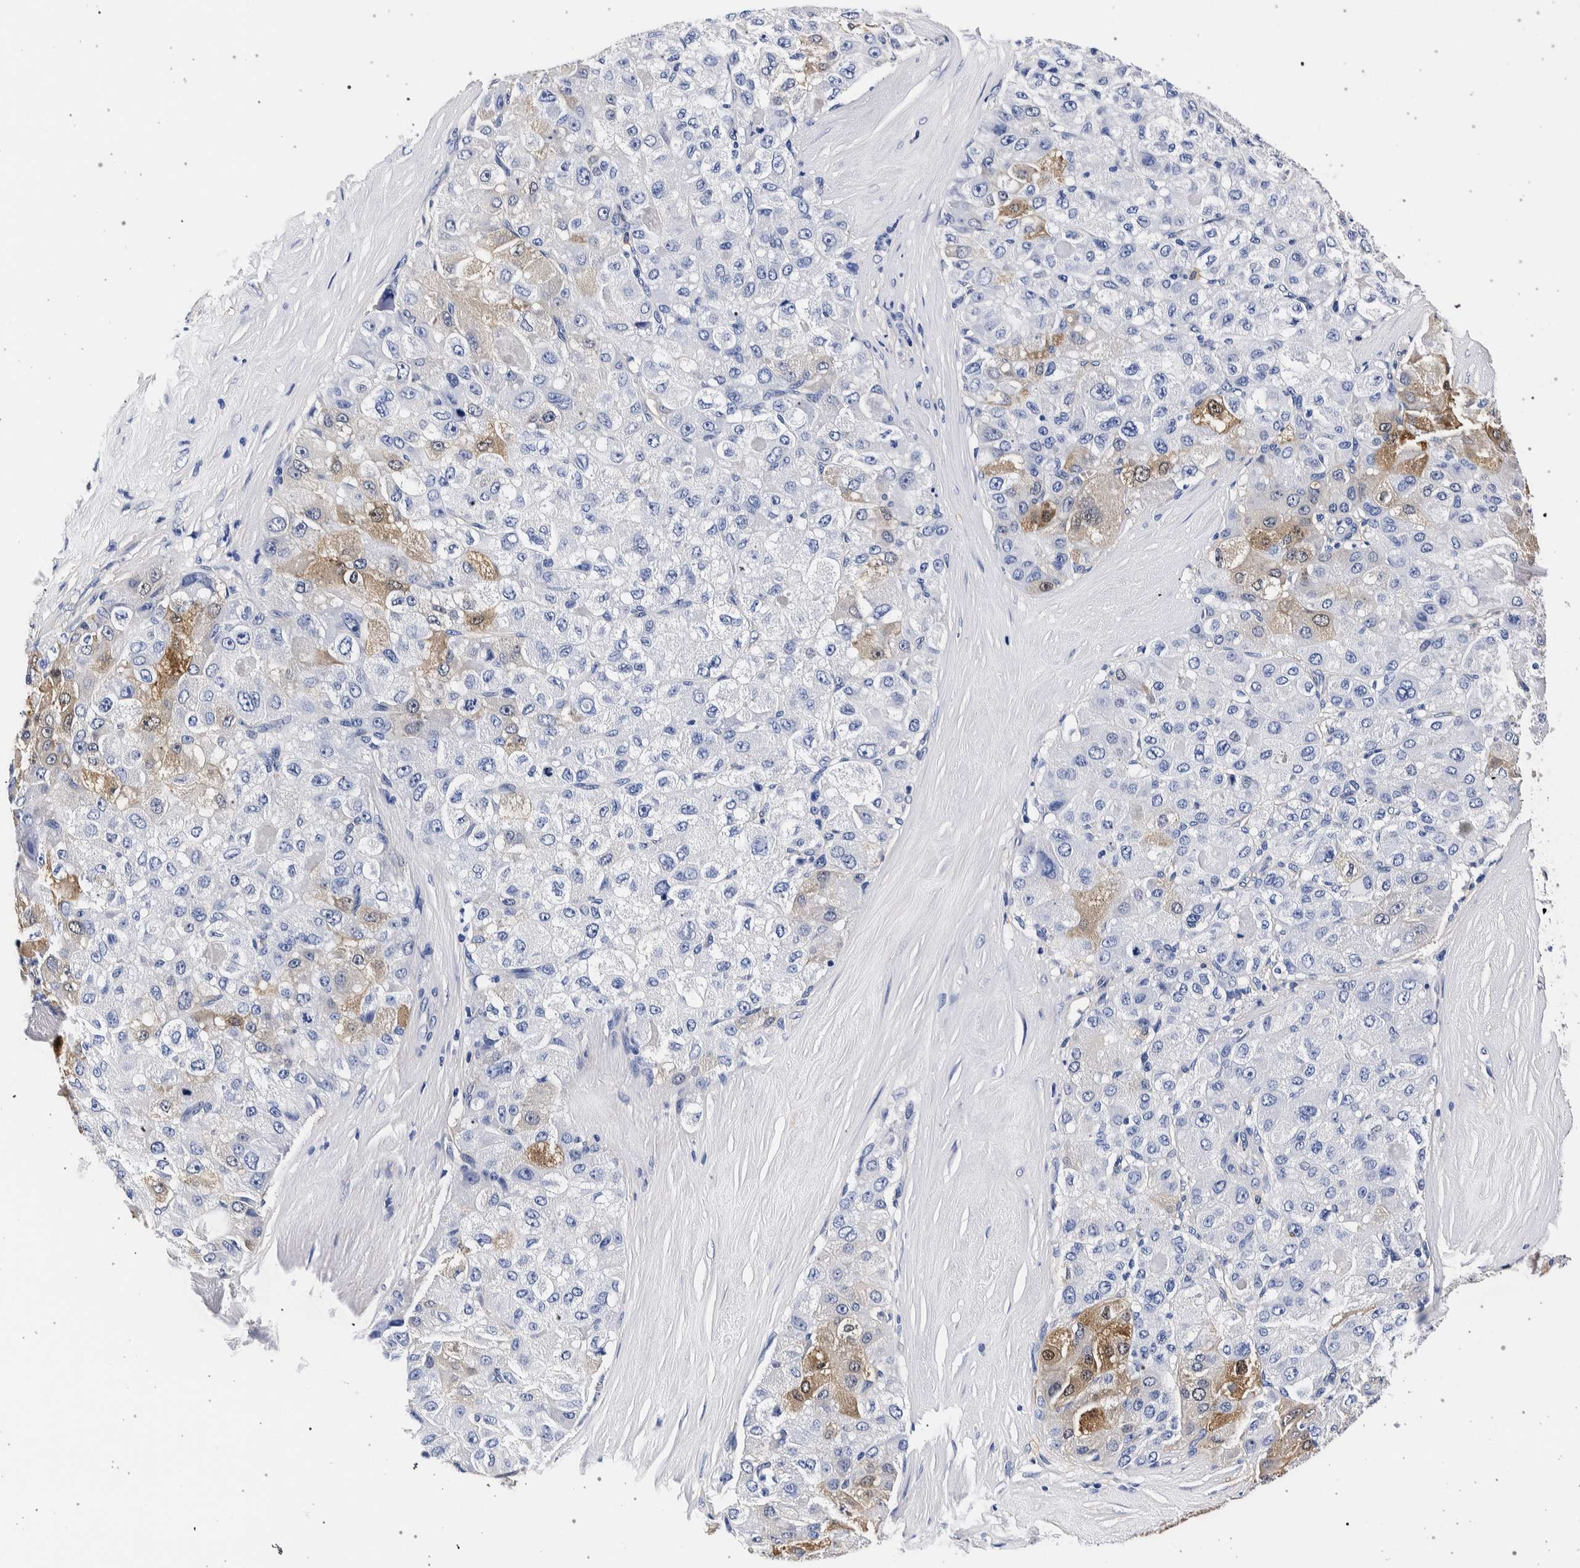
{"staining": {"intensity": "moderate", "quantity": "<25%", "location": "cytoplasmic/membranous"}, "tissue": "liver cancer", "cell_type": "Tumor cells", "image_type": "cancer", "snomed": [{"axis": "morphology", "description": "Carcinoma, Hepatocellular, NOS"}, {"axis": "topography", "description": "Liver"}], "caption": "An immunohistochemistry (IHC) image of tumor tissue is shown. Protein staining in brown labels moderate cytoplasmic/membranous positivity in liver hepatocellular carcinoma within tumor cells. Immunohistochemistry stains the protein of interest in brown and the nuclei are stained blue.", "gene": "NIBAN2", "patient": {"sex": "male", "age": 80}}